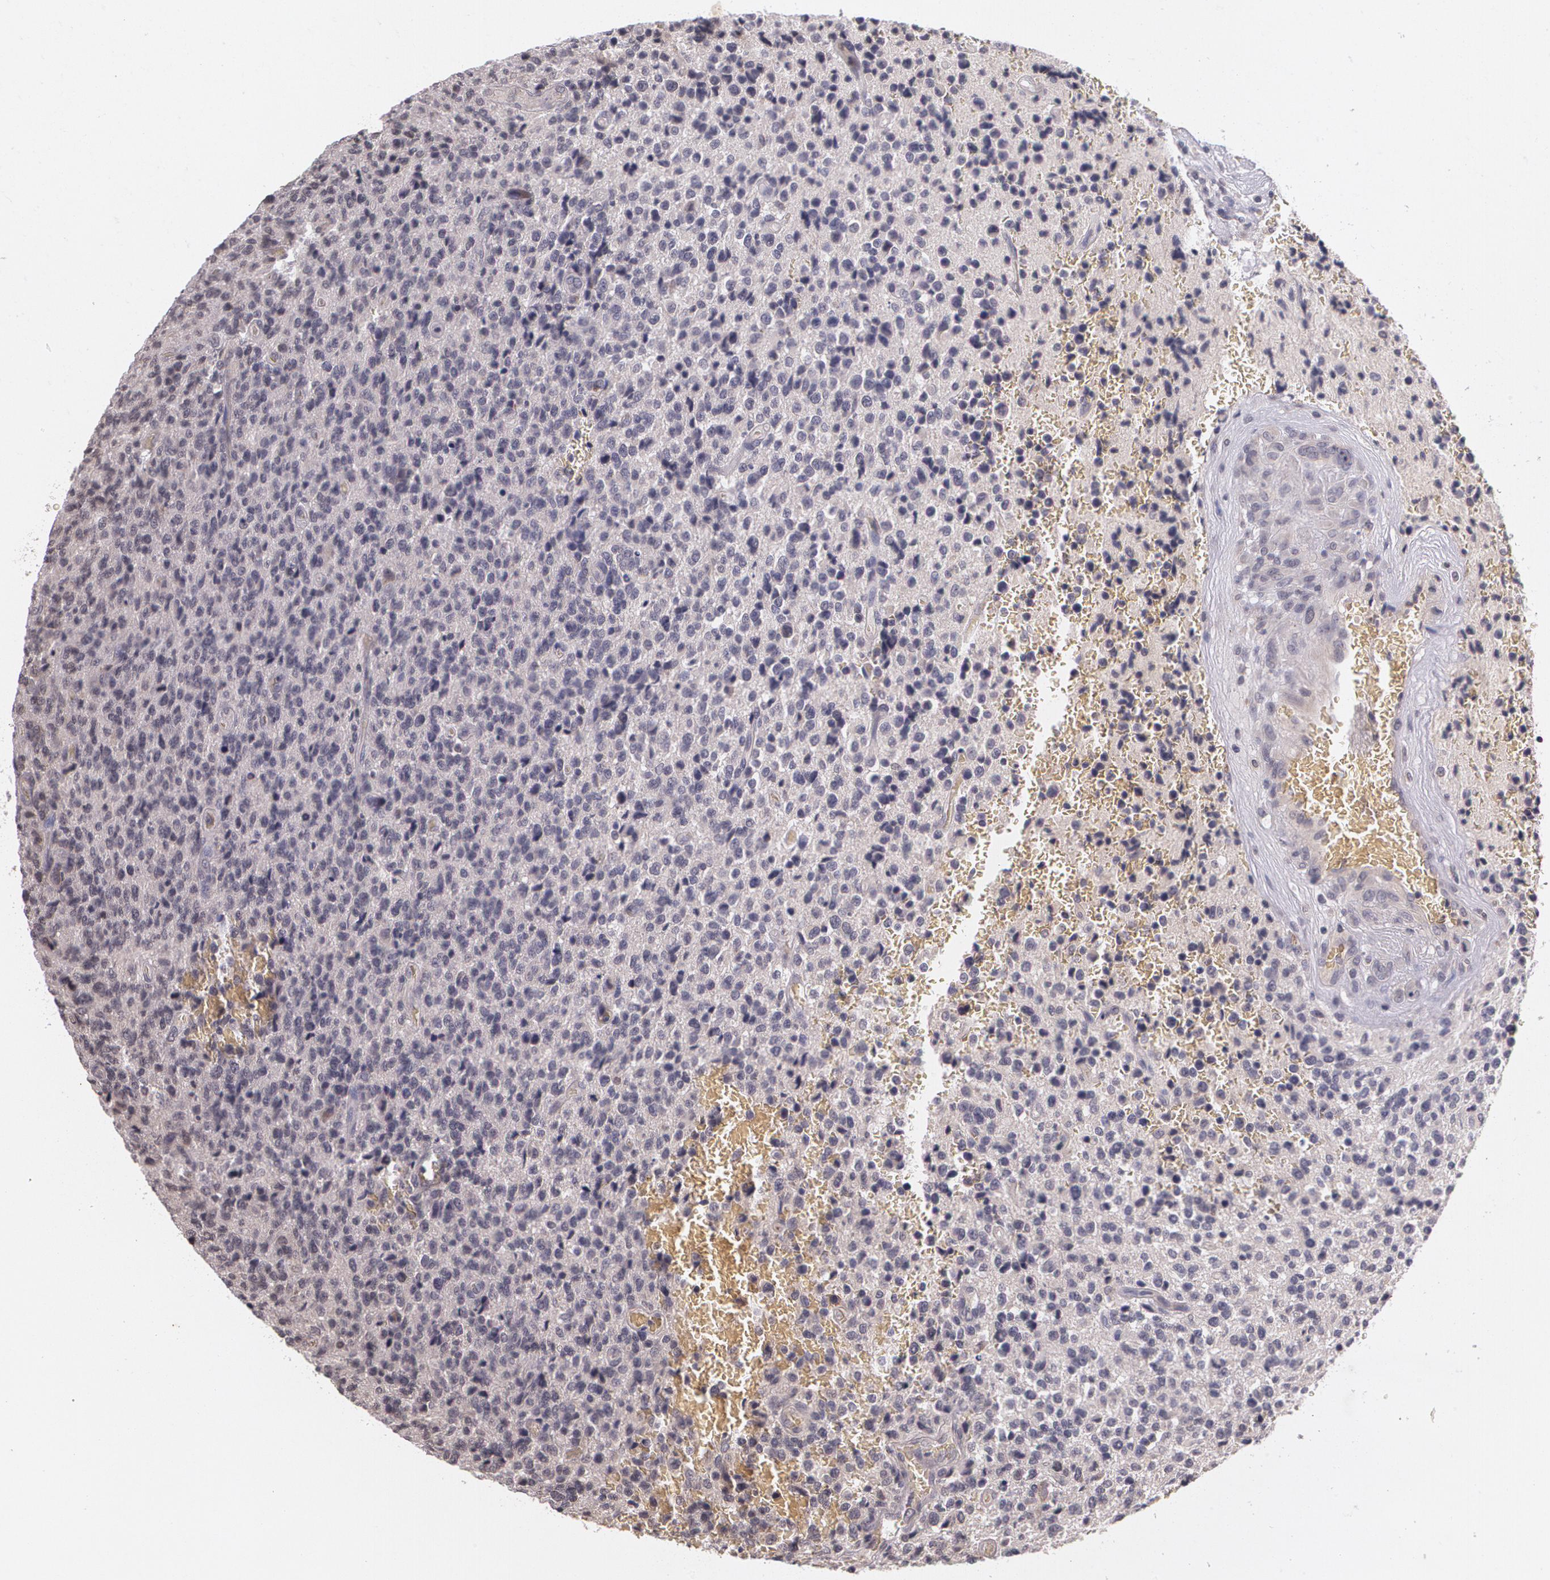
{"staining": {"intensity": "weak", "quantity": ">75%", "location": "cytoplasmic/membranous"}, "tissue": "glioma", "cell_type": "Tumor cells", "image_type": "cancer", "snomed": [{"axis": "morphology", "description": "Glioma, malignant, High grade"}, {"axis": "topography", "description": "Brain"}], "caption": "Protein staining reveals weak cytoplasmic/membranous positivity in about >75% of tumor cells in malignant high-grade glioma. (IHC, brightfield microscopy, high magnification).", "gene": "TM4SF1", "patient": {"sex": "male", "age": 36}}